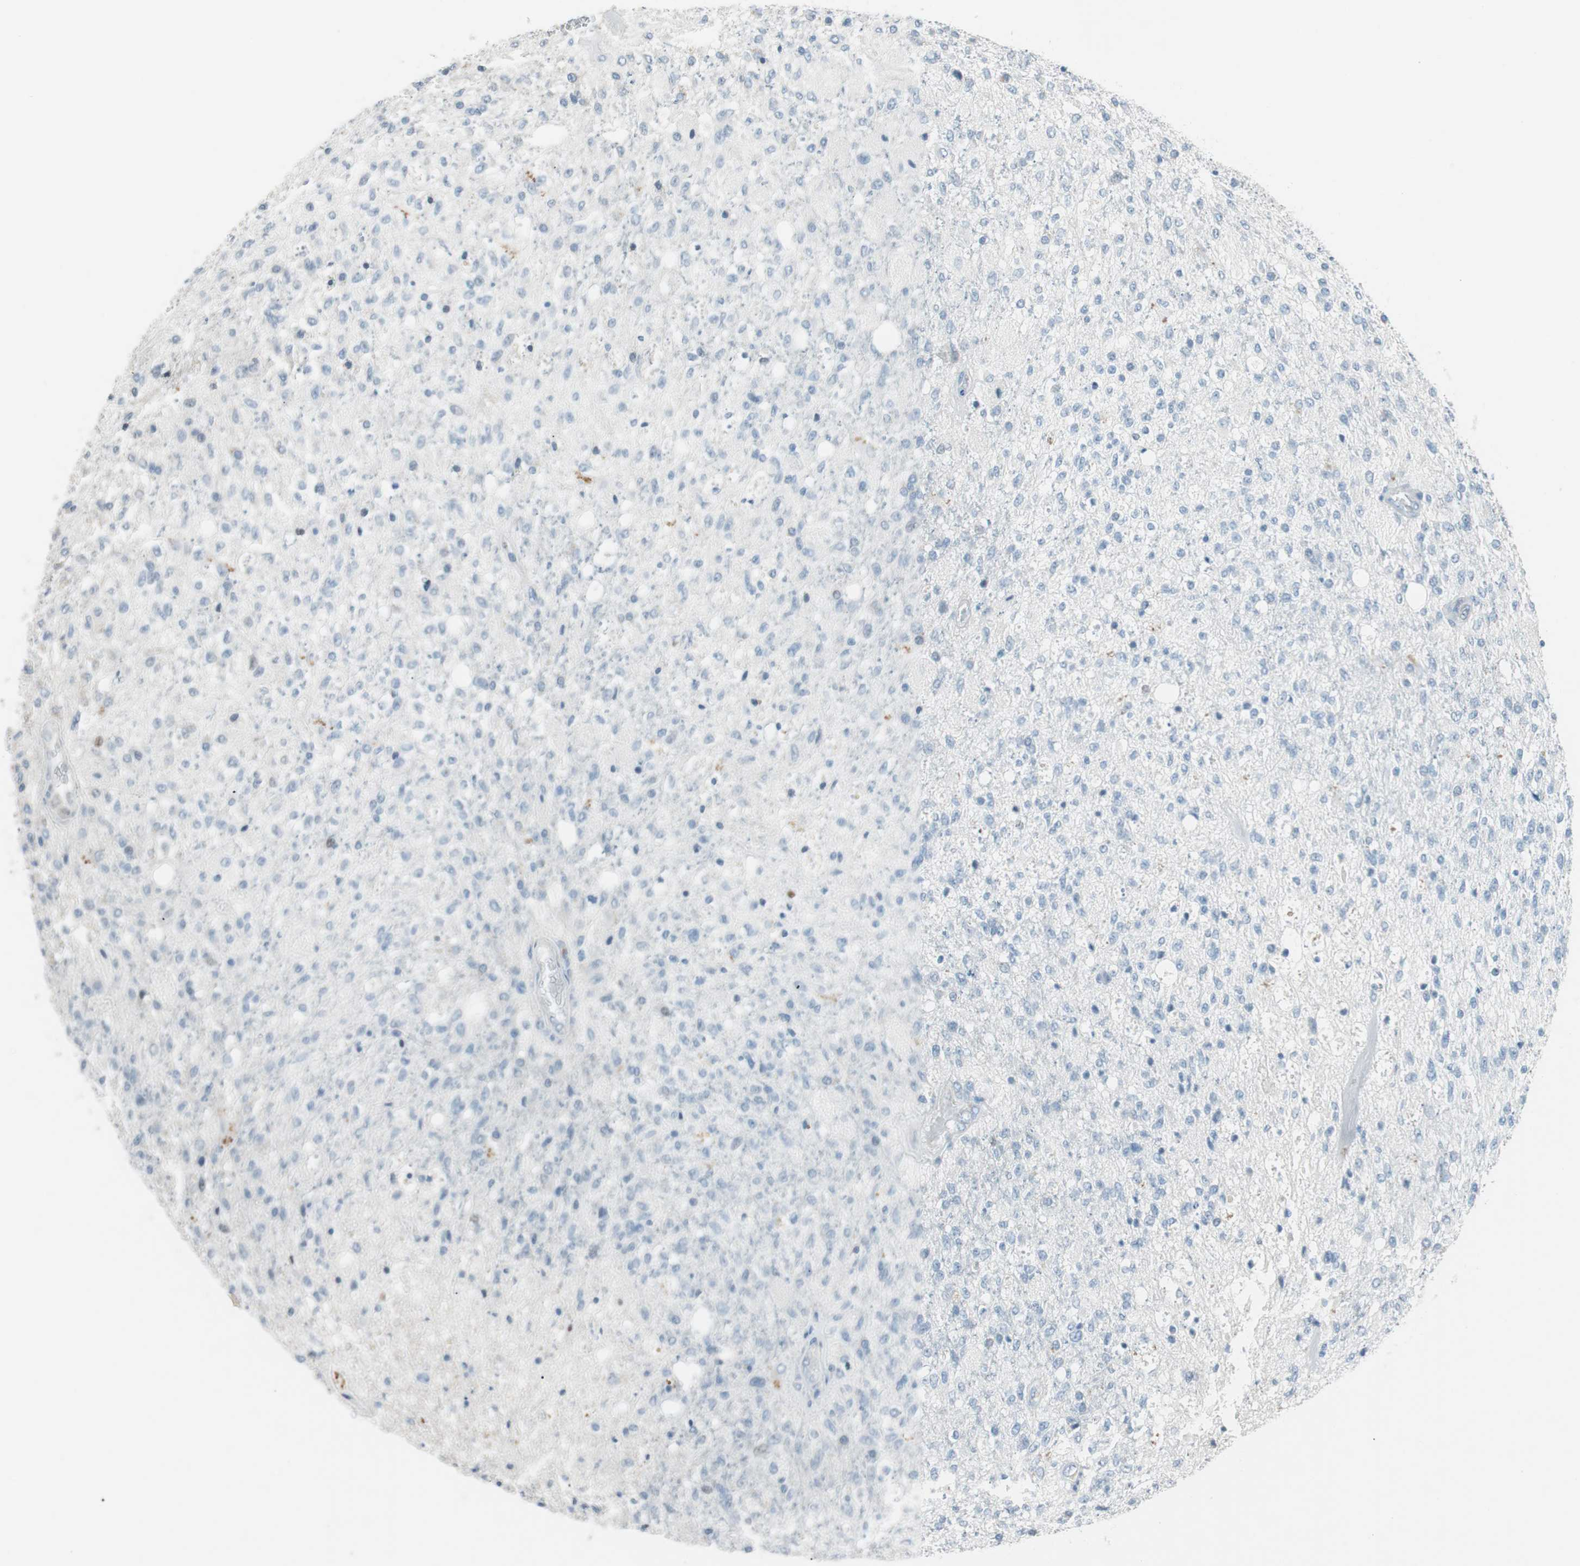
{"staining": {"intensity": "negative", "quantity": "none", "location": "none"}, "tissue": "glioma", "cell_type": "Tumor cells", "image_type": "cancer", "snomed": [{"axis": "morphology", "description": "Normal tissue, NOS"}, {"axis": "morphology", "description": "Glioma, malignant, High grade"}, {"axis": "topography", "description": "Cerebral cortex"}], "caption": "Histopathology image shows no significant protein positivity in tumor cells of malignant glioma (high-grade).", "gene": "FOSL1", "patient": {"sex": "male", "age": 77}}